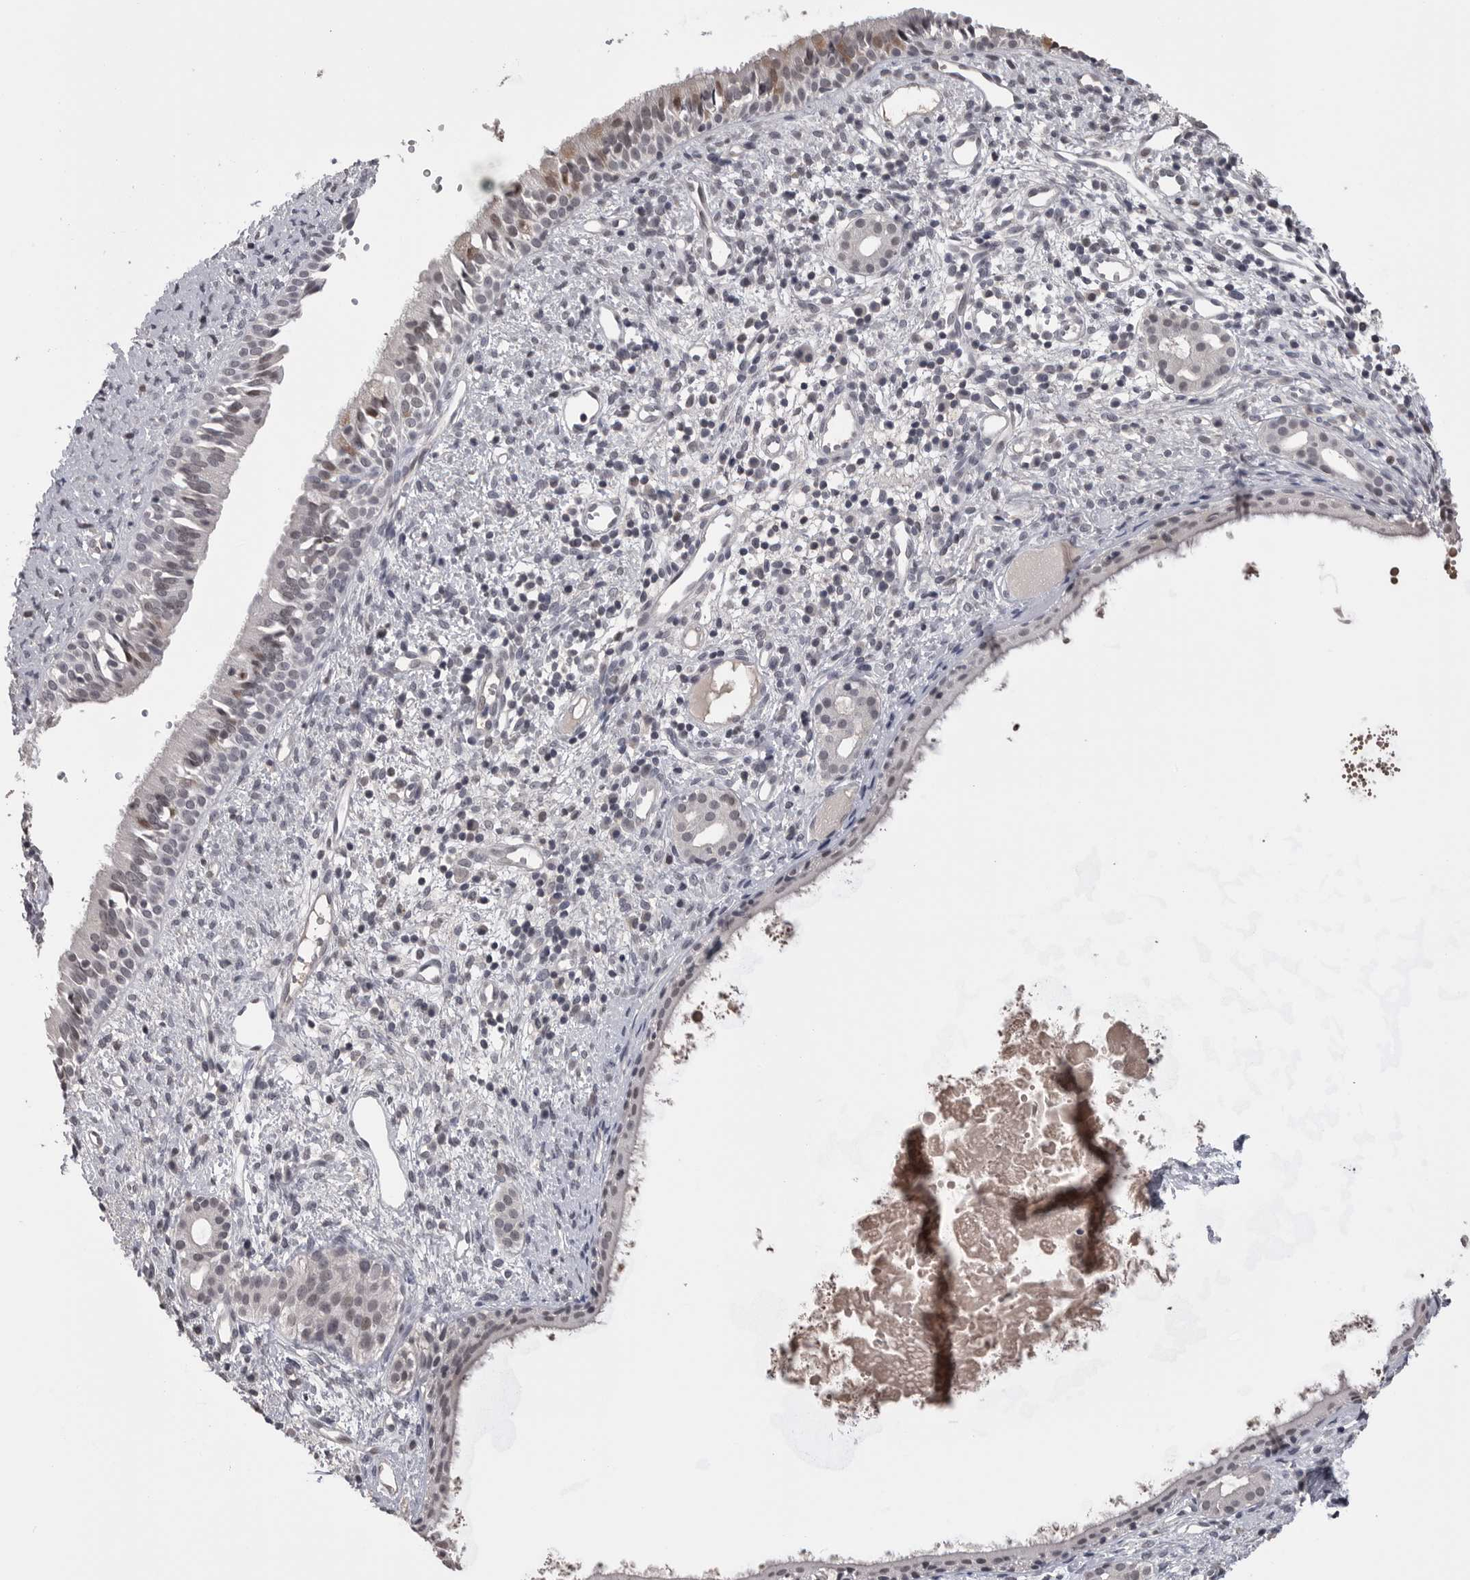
{"staining": {"intensity": "weak", "quantity": "25%-75%", "location": "cytoplasmic/membranous,nuclear"}, "tissue": "nasopharynx", "cell_type": "Respiratory epithelial cells", "image_type": "normal", "snomed": [{"axis": "morphology", "description": "Normal tissue, NOS"}, {"axis": "topography", "description": "Nasopharynx"}], "caption": "This photomicrograph shows IHC staining of unremarkable nasopharynx, with low weak cytoplasmic/membranous,nuclear positivity in approximately 25%-75% of respiratory epithelial cells.", "gene": "DLG2", "patient": {"sex": "male", "age": 22}}